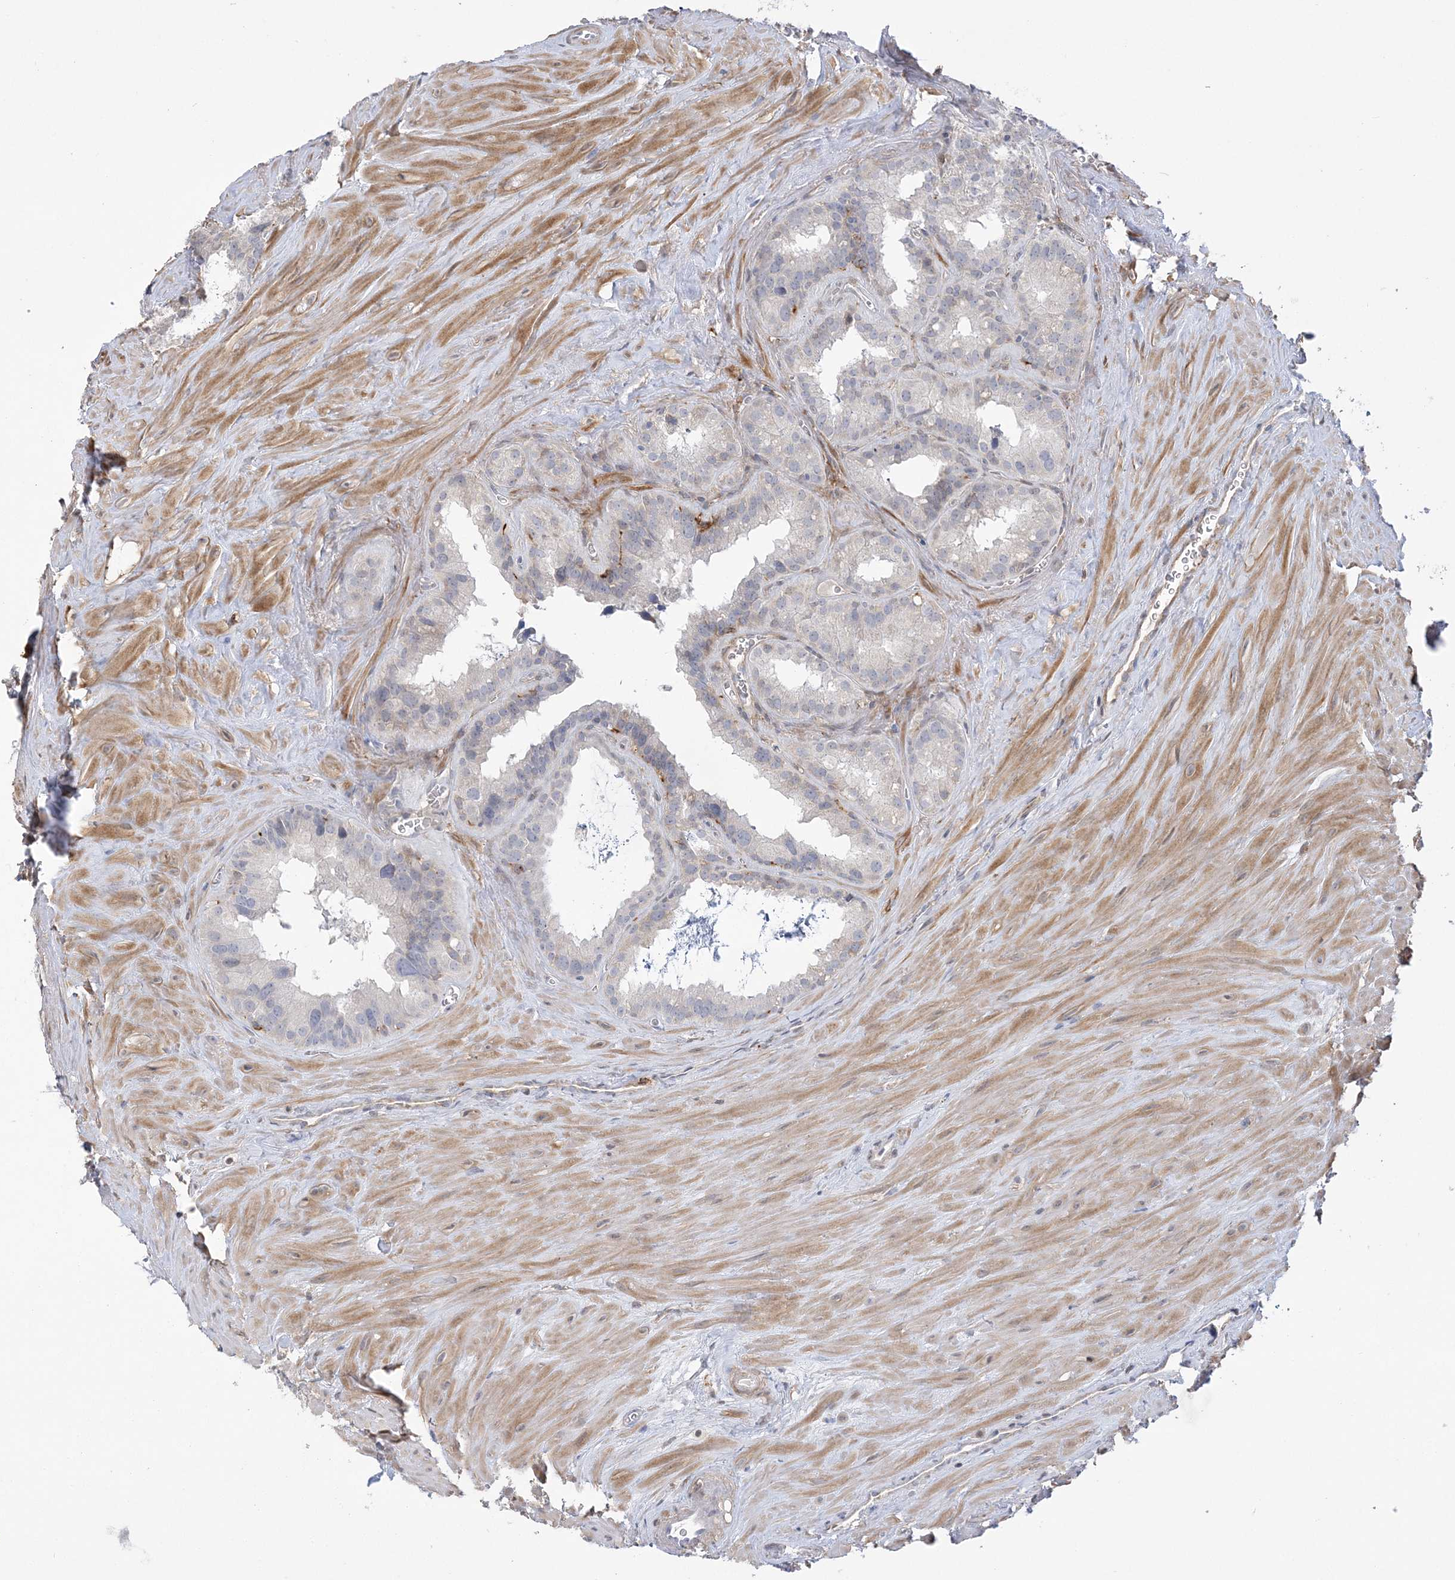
{"staining": {"intensity": "negative", "quantity": "none", "location": "none"}, "tissue": "seminal vesicle", "cell_type": "Glandular cells", "image_type": "normal", "snomed": [{"axis": "morphology", "description": "Normal tissue, NOS"}, {"axis": "topography", "description": "Prostate"}, {"axis": "topography", "description": "Seminal veicle"}], "caption": "The histopathology image shows no significant staining in glandular cells of seminal vesicle. (DAB (3,3'-diaminobenzidine) IHC with hematoxylin counter stain).", "gene": "HAAO", "patient": {"sex": "male", "age": 59}}